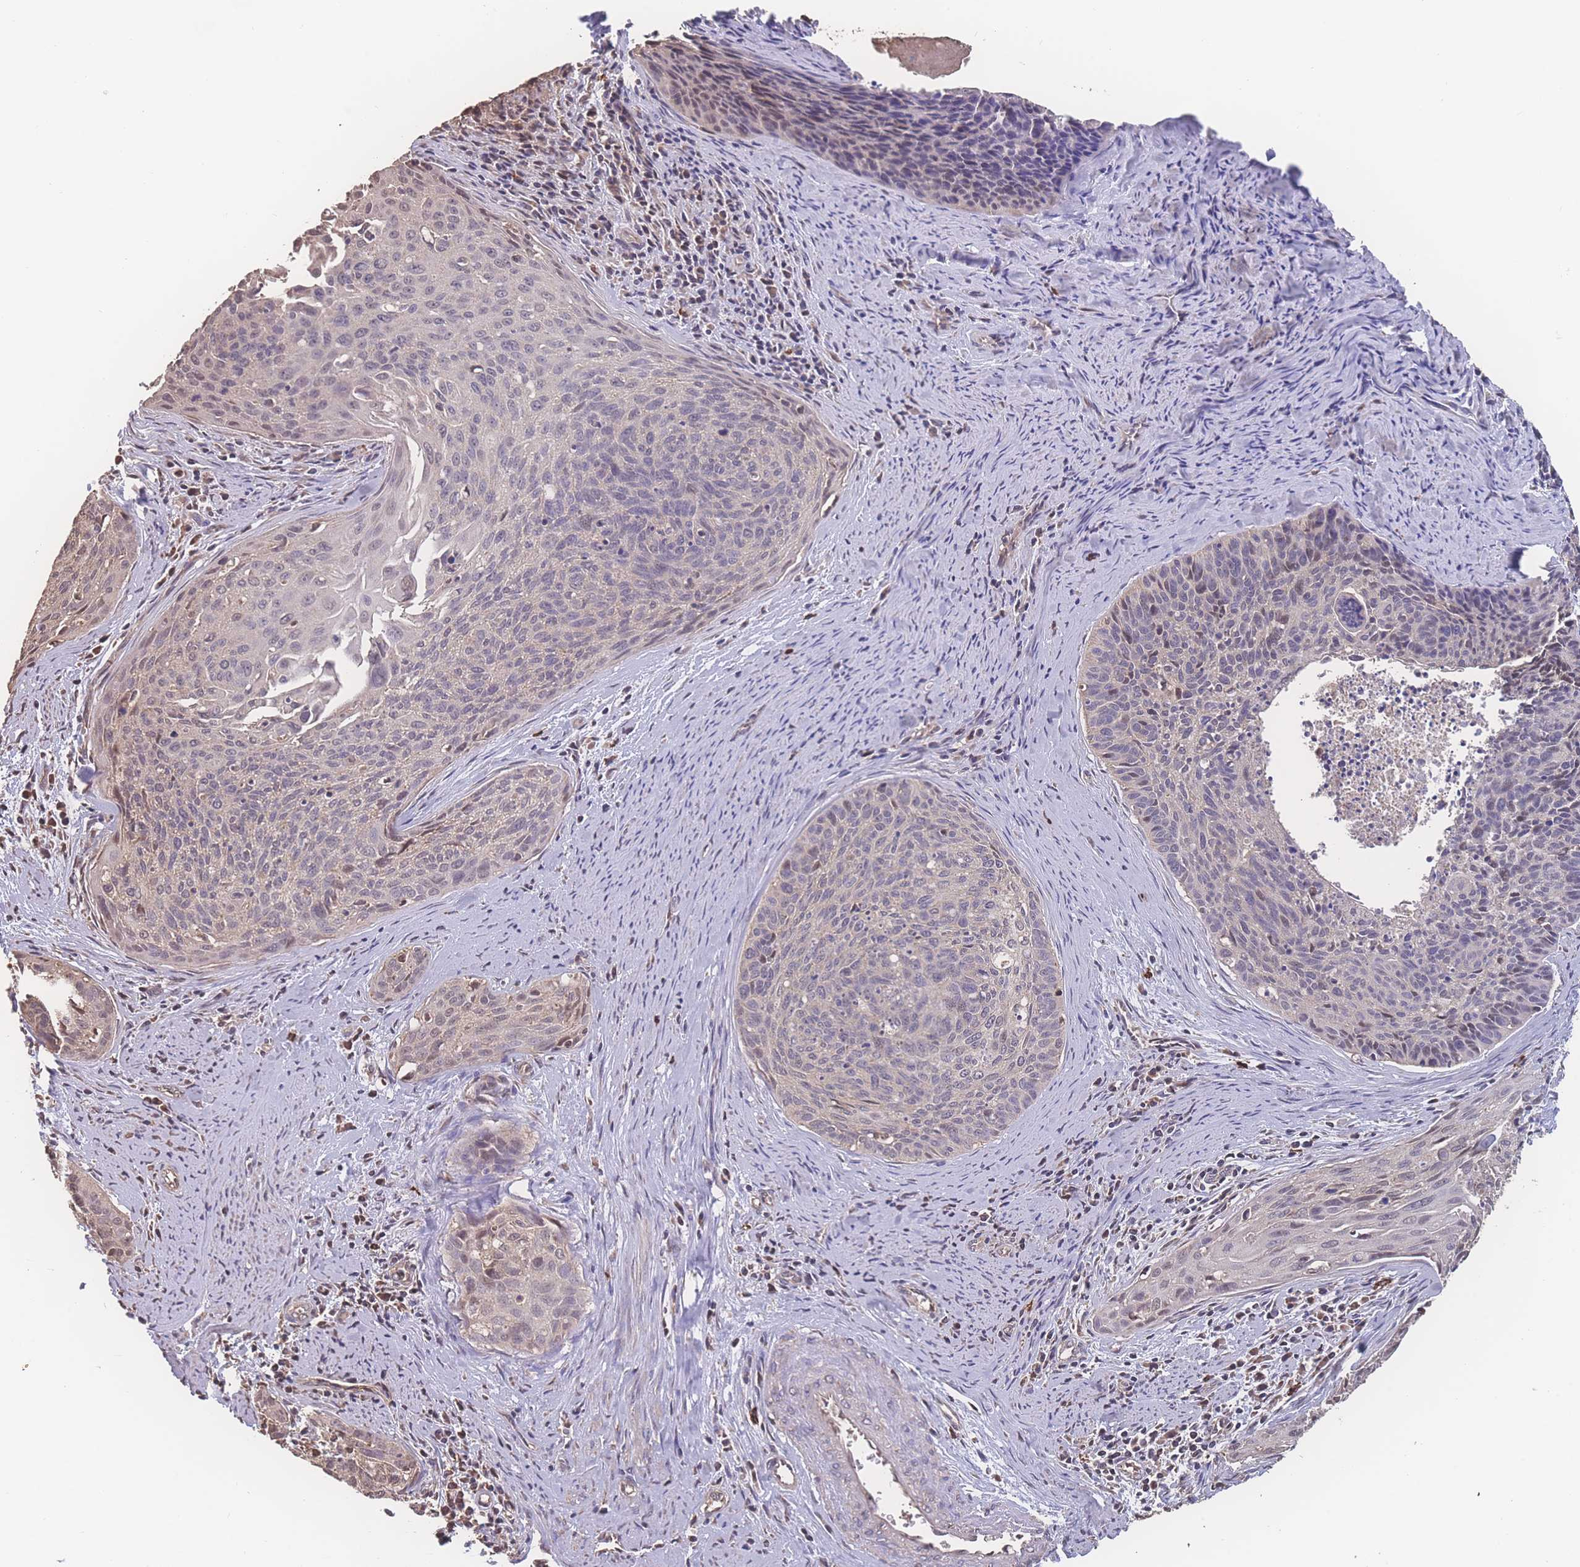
{"staining": {"intensity": "negative", "quantity": "none", "location": "none"}, "tissue": "cervical cancer", "cell_type": "Tumor cells", "image_type": "cancer", "snomed": [{"axis": "morphology", "description": "Squamous cell carcinoma, NOS"}, {"axis": "topography", "description": "Cervix"}], "caption": "DAB (3,3'-diaminobenzidine) immunohistochemical staining of human squamous cell carcinoma (cervical) displays no significant positivity in tumor cells.", "gene": "SGSM3", "patient": {"sex": "female", "age": 55}}